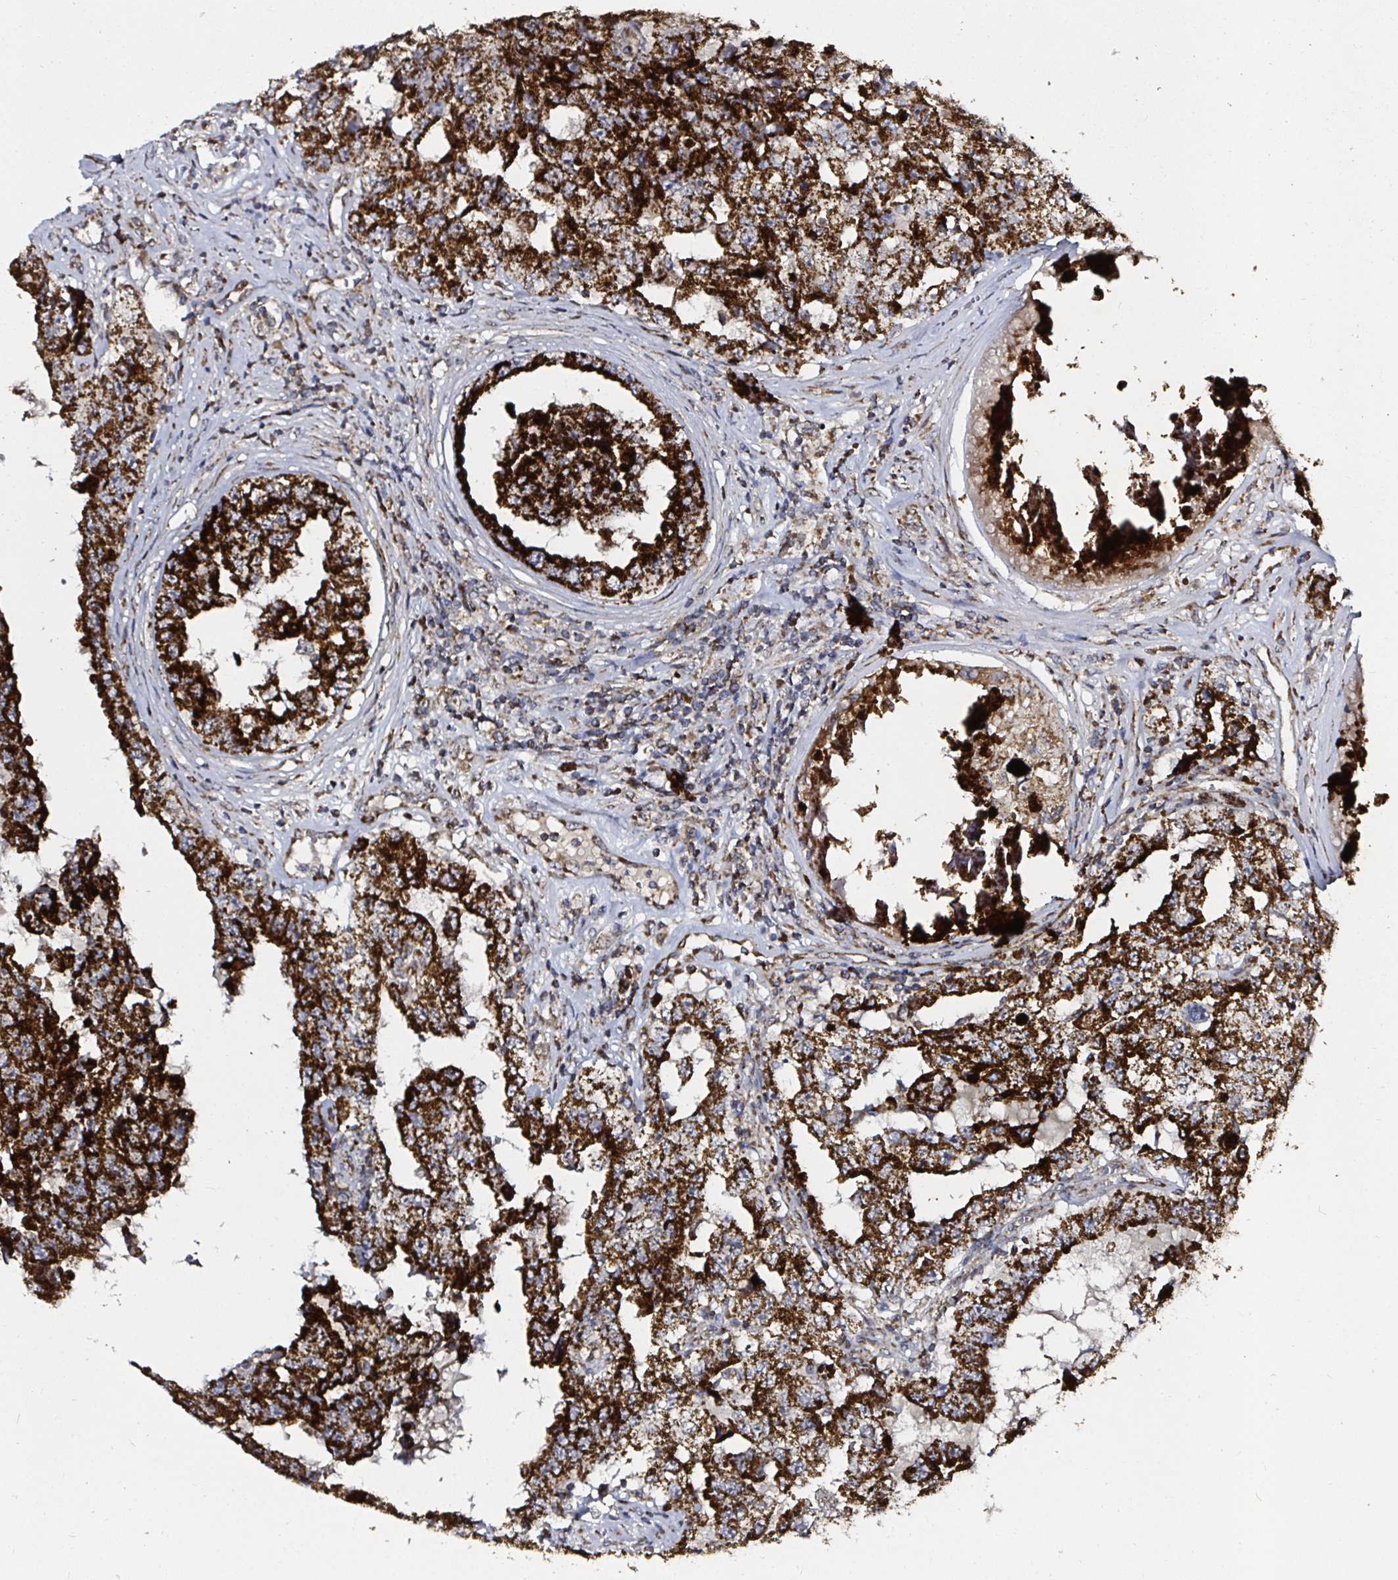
{"staining": {"intensity": "strong", "quantity": ">75%", "location": "cytoplasmic/membranous"}, "tissue": "testis cancer", "cell_type": "Tumor cells", "image_type": "cancer", "snomed": [{"axis": "morphology", "description": "Normal tissue, NOS"}, {"axis": "morphology", "description": "Carcinoma, Embryonal, NOS"}, {"axis": "topography", "description": "Testis"}, {"axis": "topography", "description": "Epididymis"}], "caption": "Immunohistochemical staining of embryonal carcinoma (testis) displays strong cytoplasmic/membranous protein expression in about >75% of tumor cells. (Stains: DAB (3,3'-diaminobenzidine) in brown, nuclei in blue, Microscopy: brightfield microscopy at high magnification).", "gene": "ATAD3B", "patient": {"sex": "male", "age": 25}}